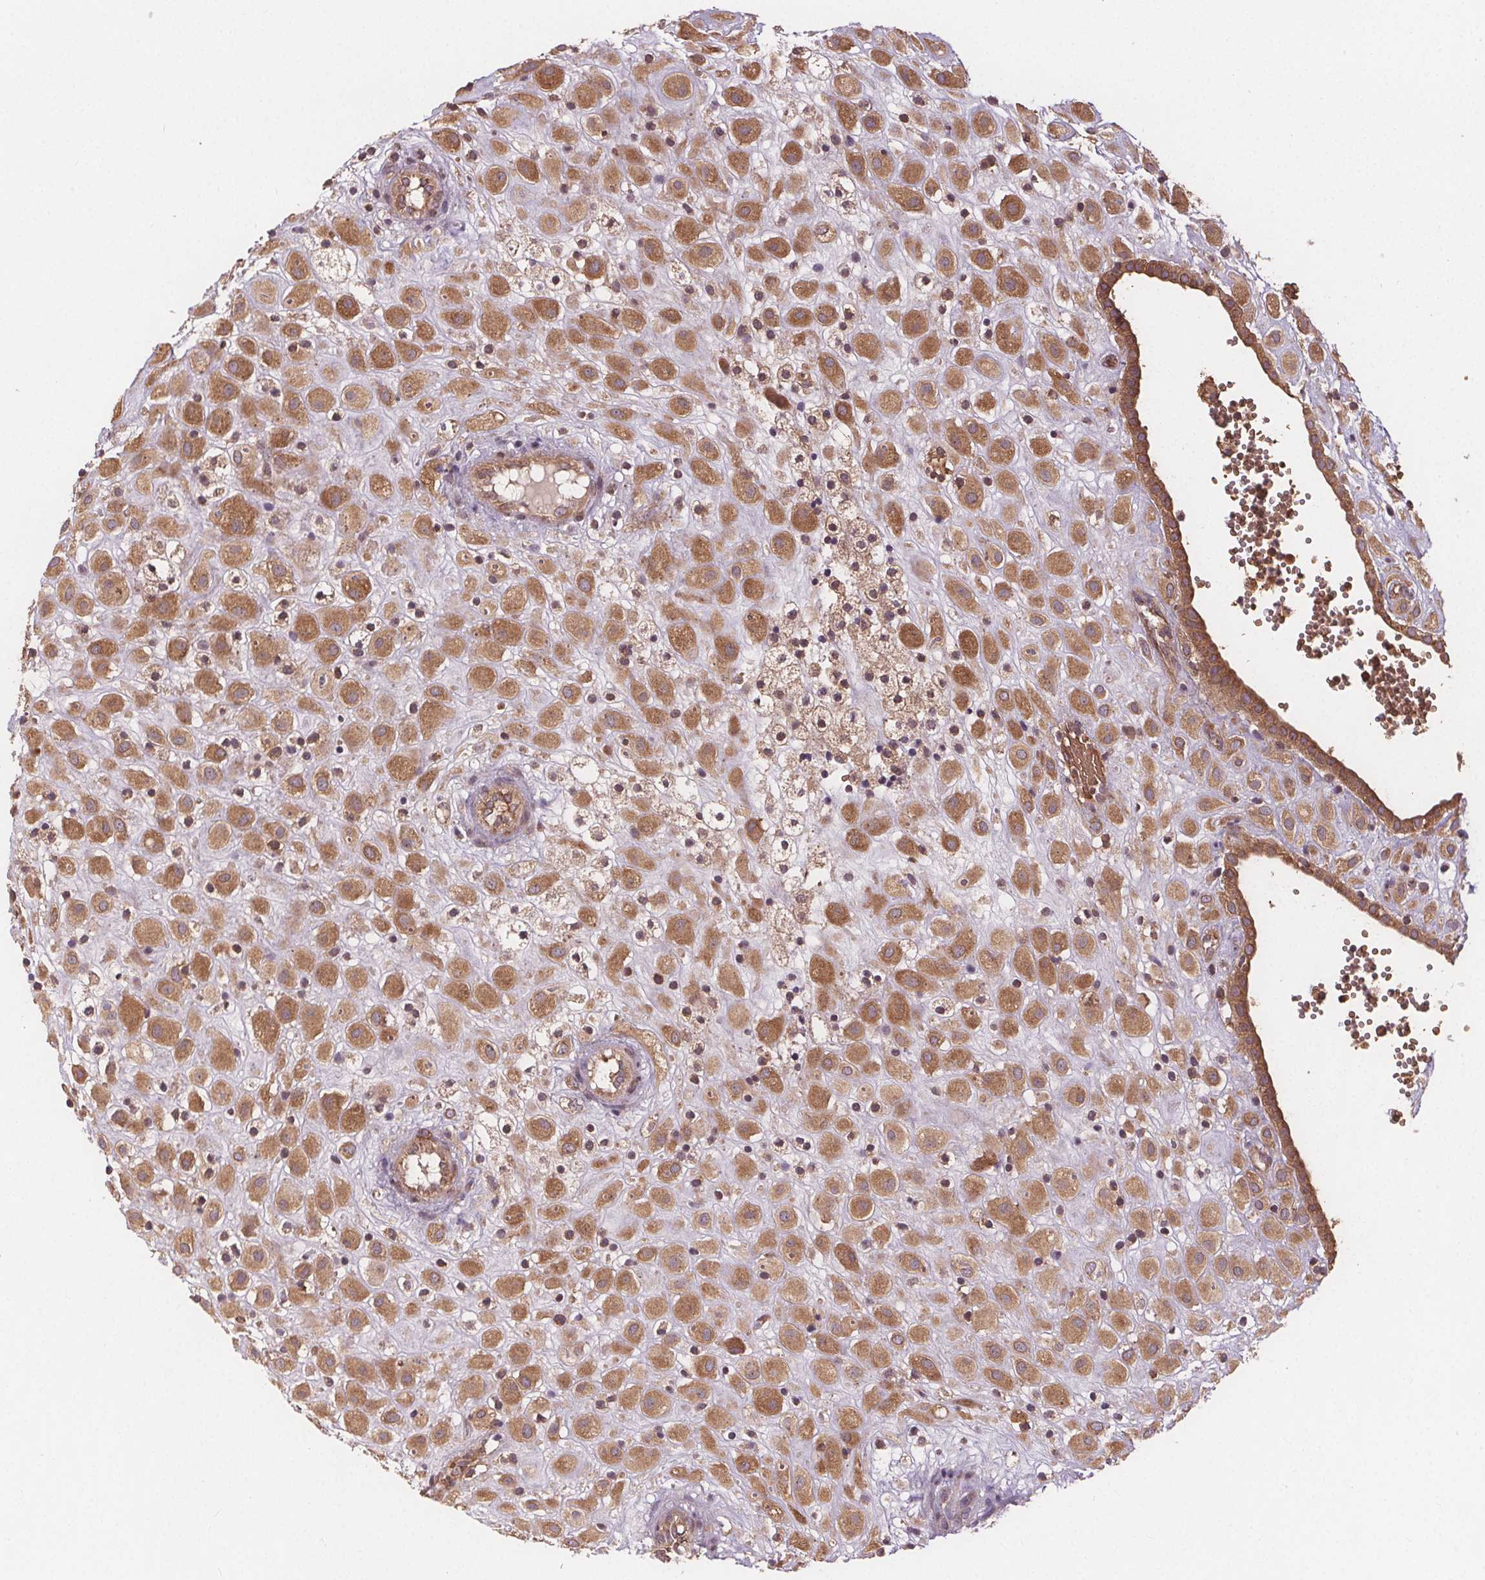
{"staining": {"intensity": "moderate", "quantity": ">75%", "location": "cytoplasmic/membranous"}, "tissue": "placenta", "cell_type": "Decidual cells", "image_type": "normal", "snomed": [{"axis": "morphology", "description": "Normal tissue, NOS"}, {"axis": "topography", "description": "Placenta"}], "caption": "High-magnification brightfield microscopy of unremarkable placenta stained with DAB (brown) and counterstained with hematoxylin (blue). decidual cells exhibit moderate cytoplasmic/membranous expression is appreciated in approximately>75% of cells.", "gene": "EIF3D", "patient": {"sex": "female", "age": 24}}